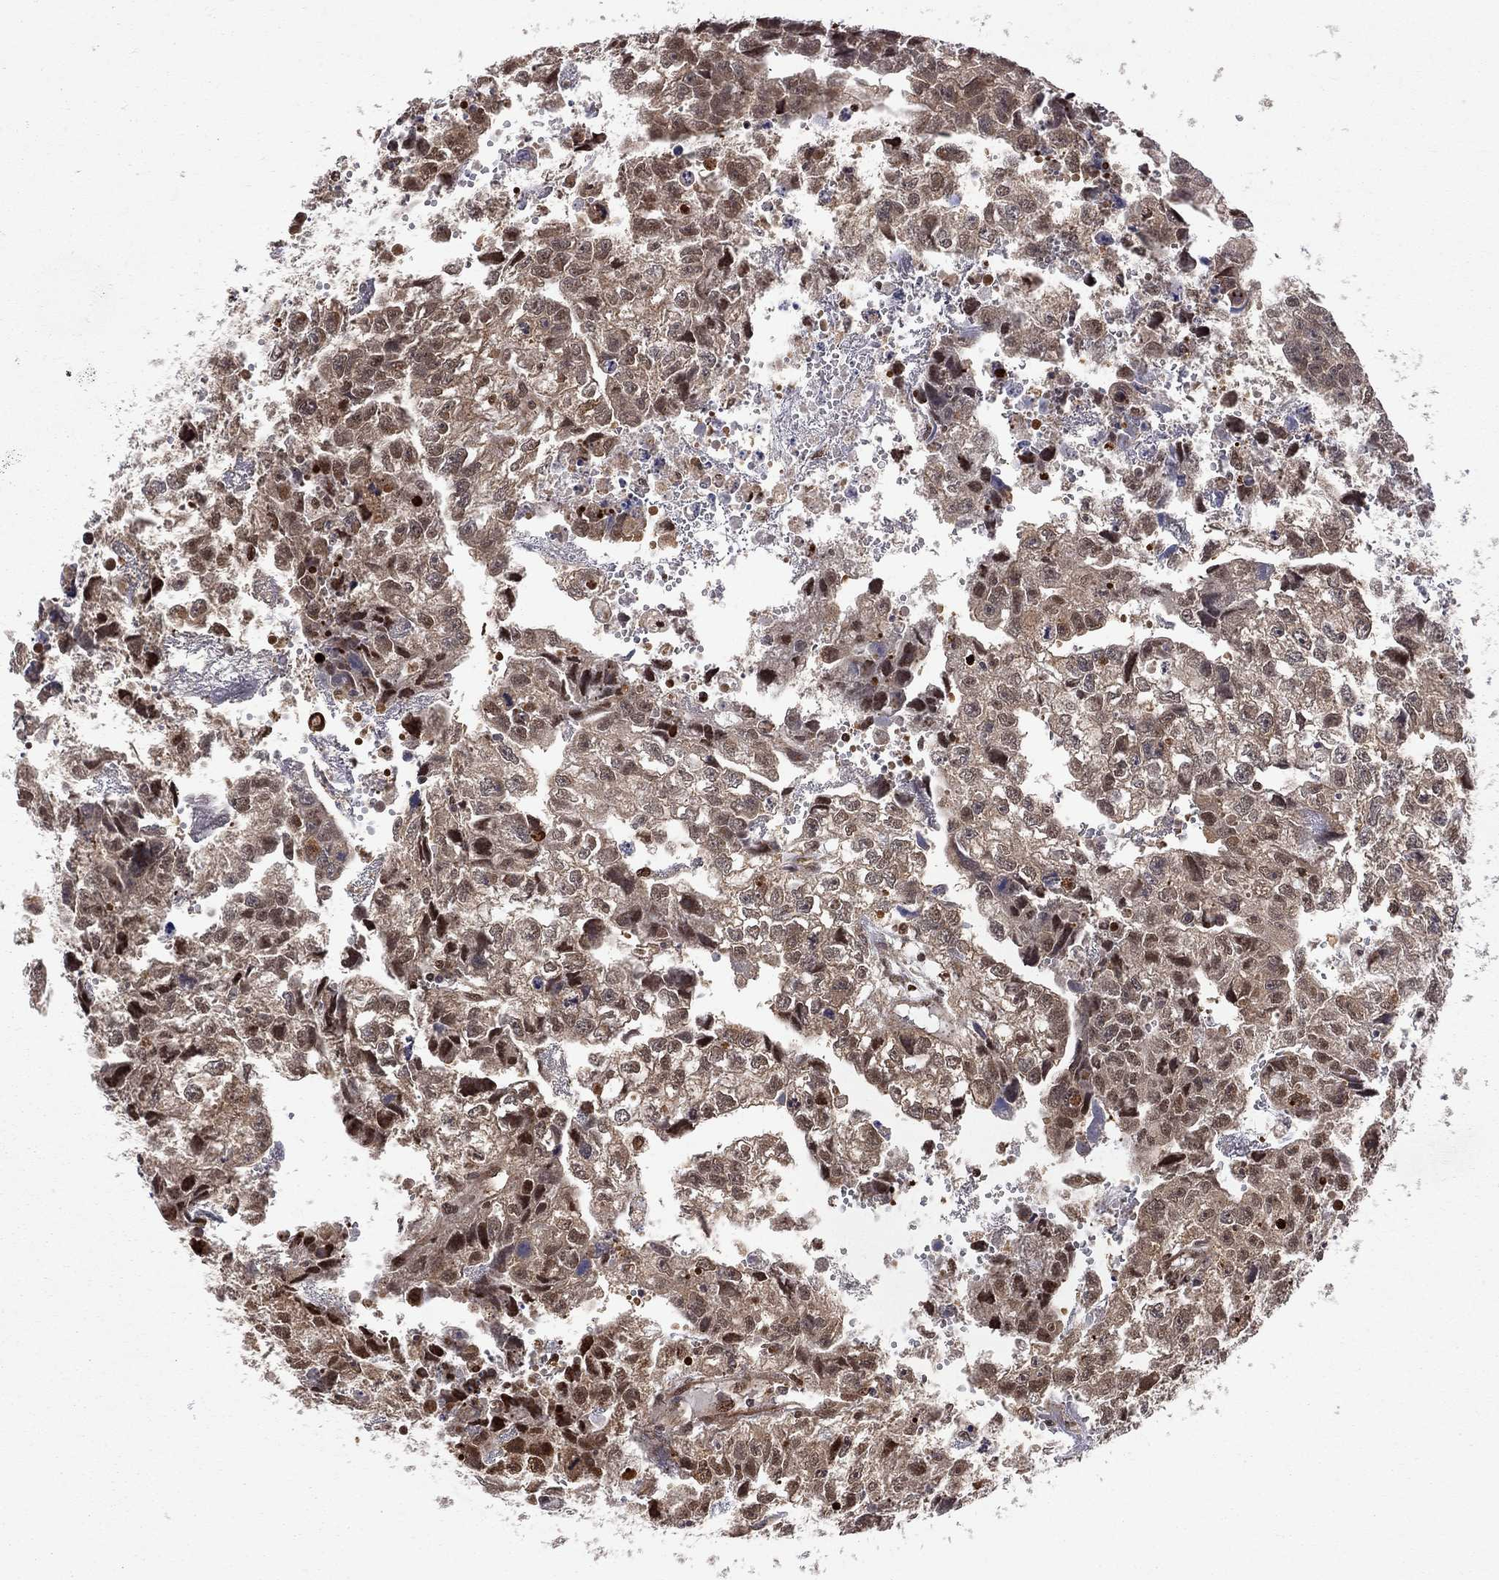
{"staining": {"intensity": "moderate", "quantity": "25%-75%", "location": "cytoplasmic/membranous,nuclear"}, "tissue": "testis cancer", "cell_type": "Tumor cells", "image_type": "cancer", "snomed": [{"axis": "morphology", "description": "Carcinoma, Embryonal, NOS"}, {"axis": "morphology", "description": "Teratoma, malignant, NOS"}, {"axis": "topography", "description": "Testis"}], "caption": "High-power microscopy captured an IHC photomicrograph of testis cancer (teratoma (malignant)), revealing moderate cytoplasmic/membranous and nuclear expression in approximately 25%-75% of tumor cells. (IHC, brightfield microscopy, high magnification).", "gene": "ELOB", "patient": {"sex": "male", "age": 44}}